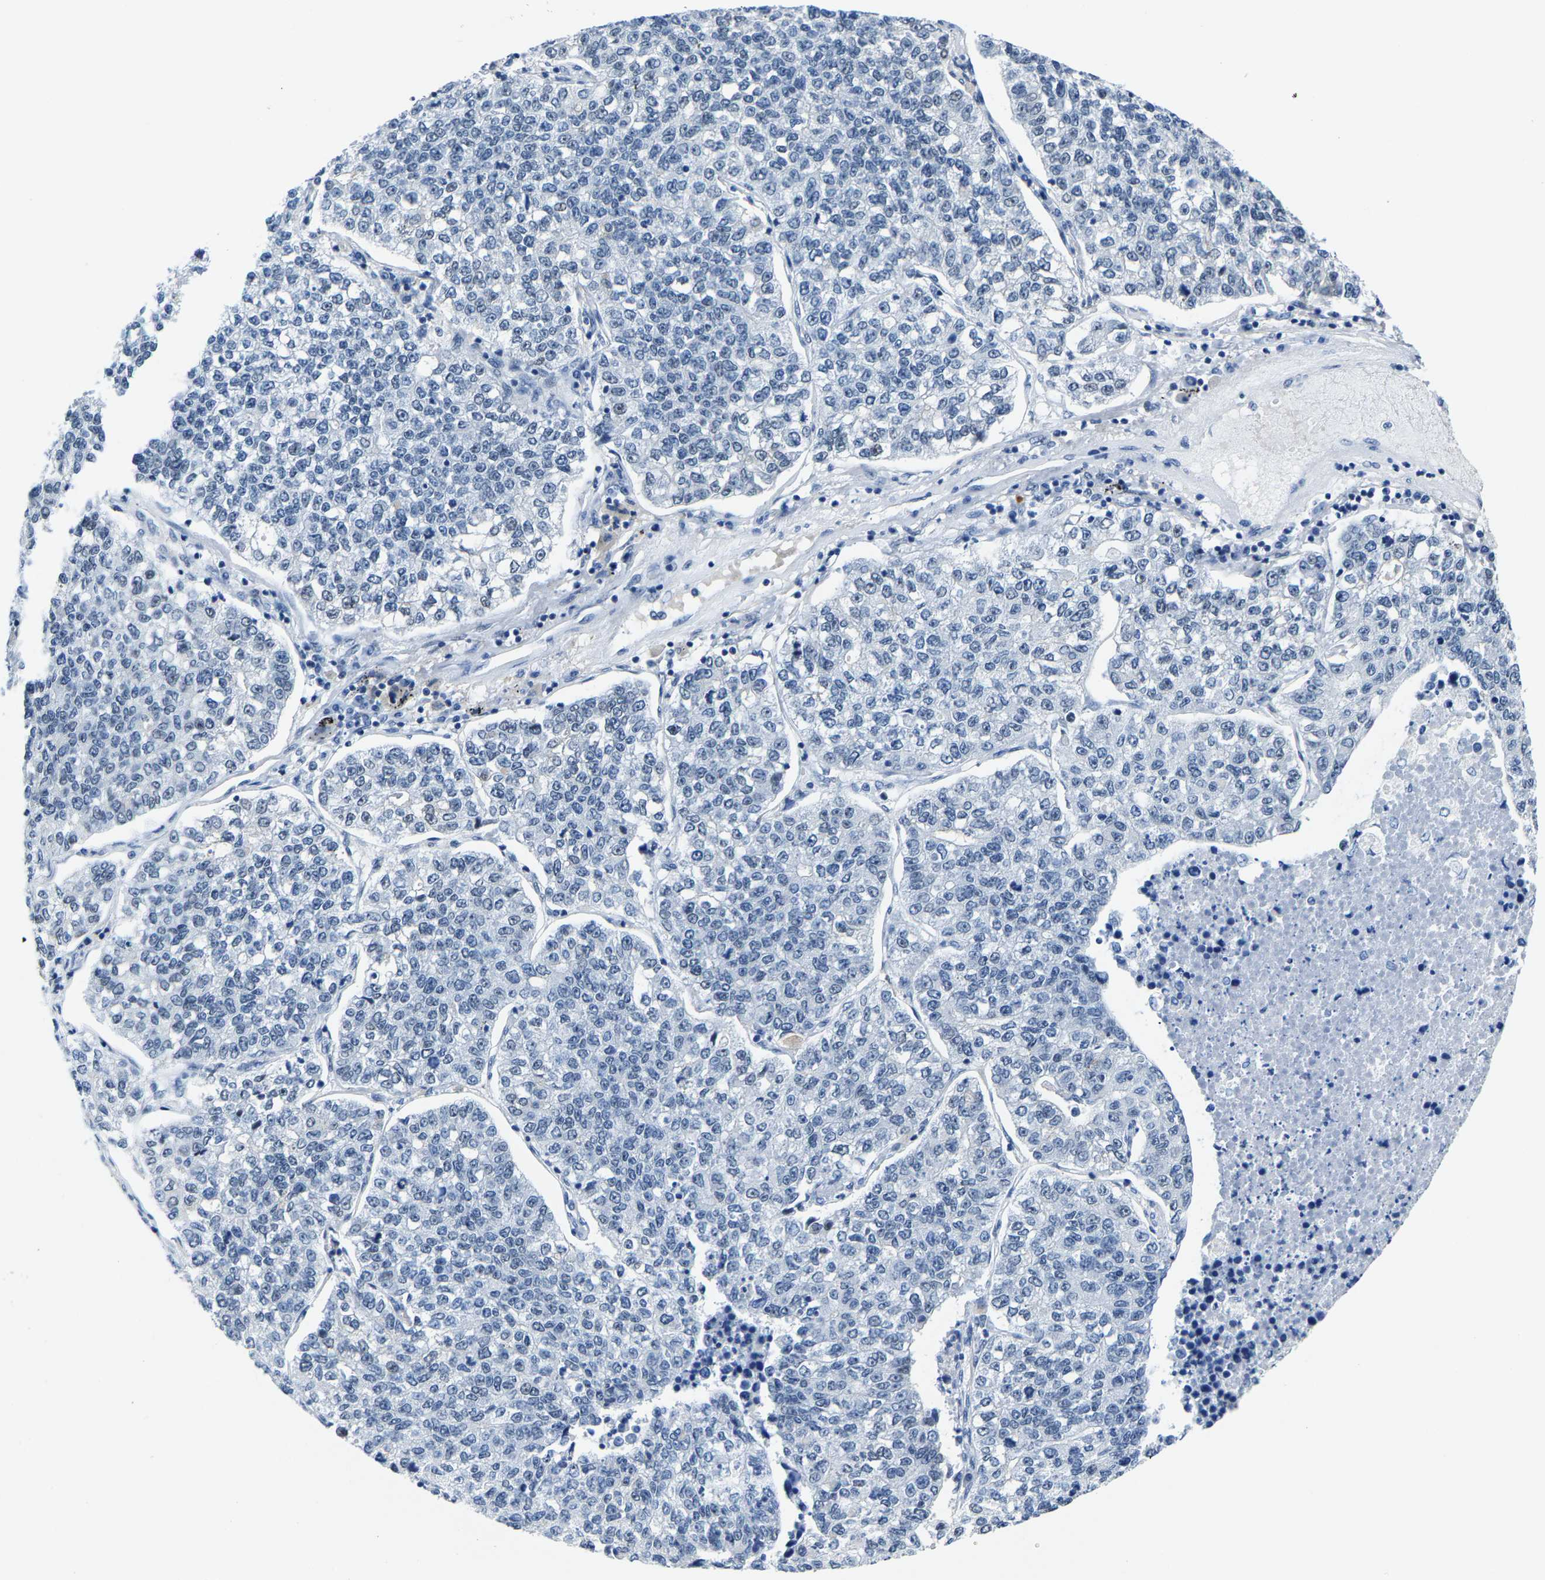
{"staining": {"intensity": "negative", "quantity": "none", "location": "none"}, "tissue": "lung cancer", "cell_type": "Tumor cells", "image_type": "cancer", "snomed": [{"axis": "morphology", "description": "Adenocarcinoma, NOS"}, {"axis": "topography", "description": "Lung"}], "caption": "Immunohistochemistry photomicrograph of neoplastic tissue: human lung cancer (adenocarcinoma) stained with DAB (3,3'-diaminobenzidine) exhibits no significant protein expression in tumor cells.", "gene": "SSH3", "patient": {"sex": "male", "age": 49}}